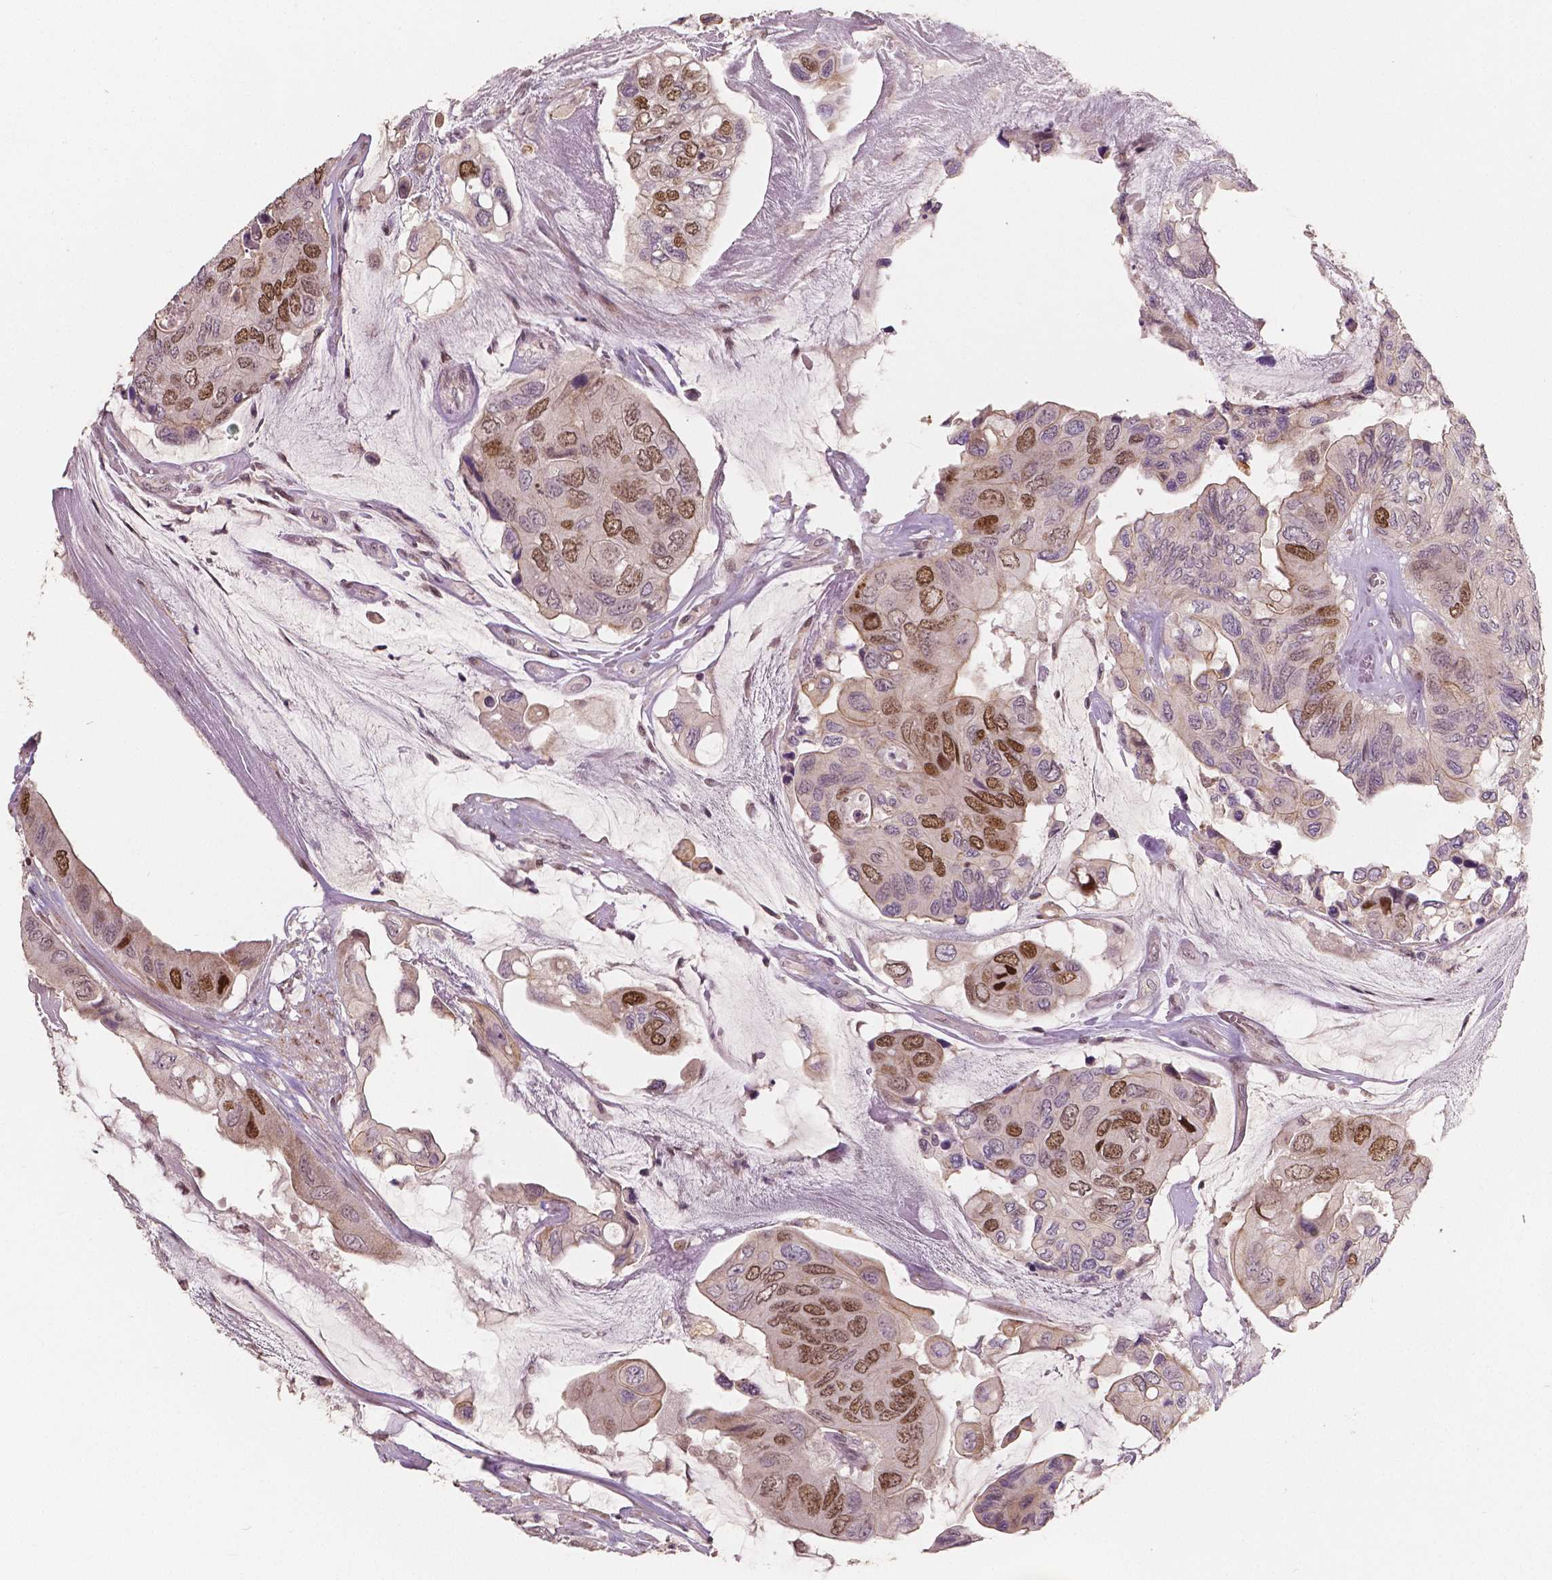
{"staining": {"intensity": "moderate", "quantity": "25%-75%", "location": "cytoplasmic/membranous"}, "tissue": "colorectal cancer", "cell_type": "Tumor cells", "image_type": "cancer", "snomed": [{"axis": "morphology", "description": "Adenocarcinoma, NOS"}, {"axis": "topography", "description": "Rectum"}], "caption": "Colorectal cancer tissue displays moderate cytoplasmic/membranous expression in about 25%-75% of tumor cells", "gene": "NSD2", "patient": {"sex": "male", "age": 63}}